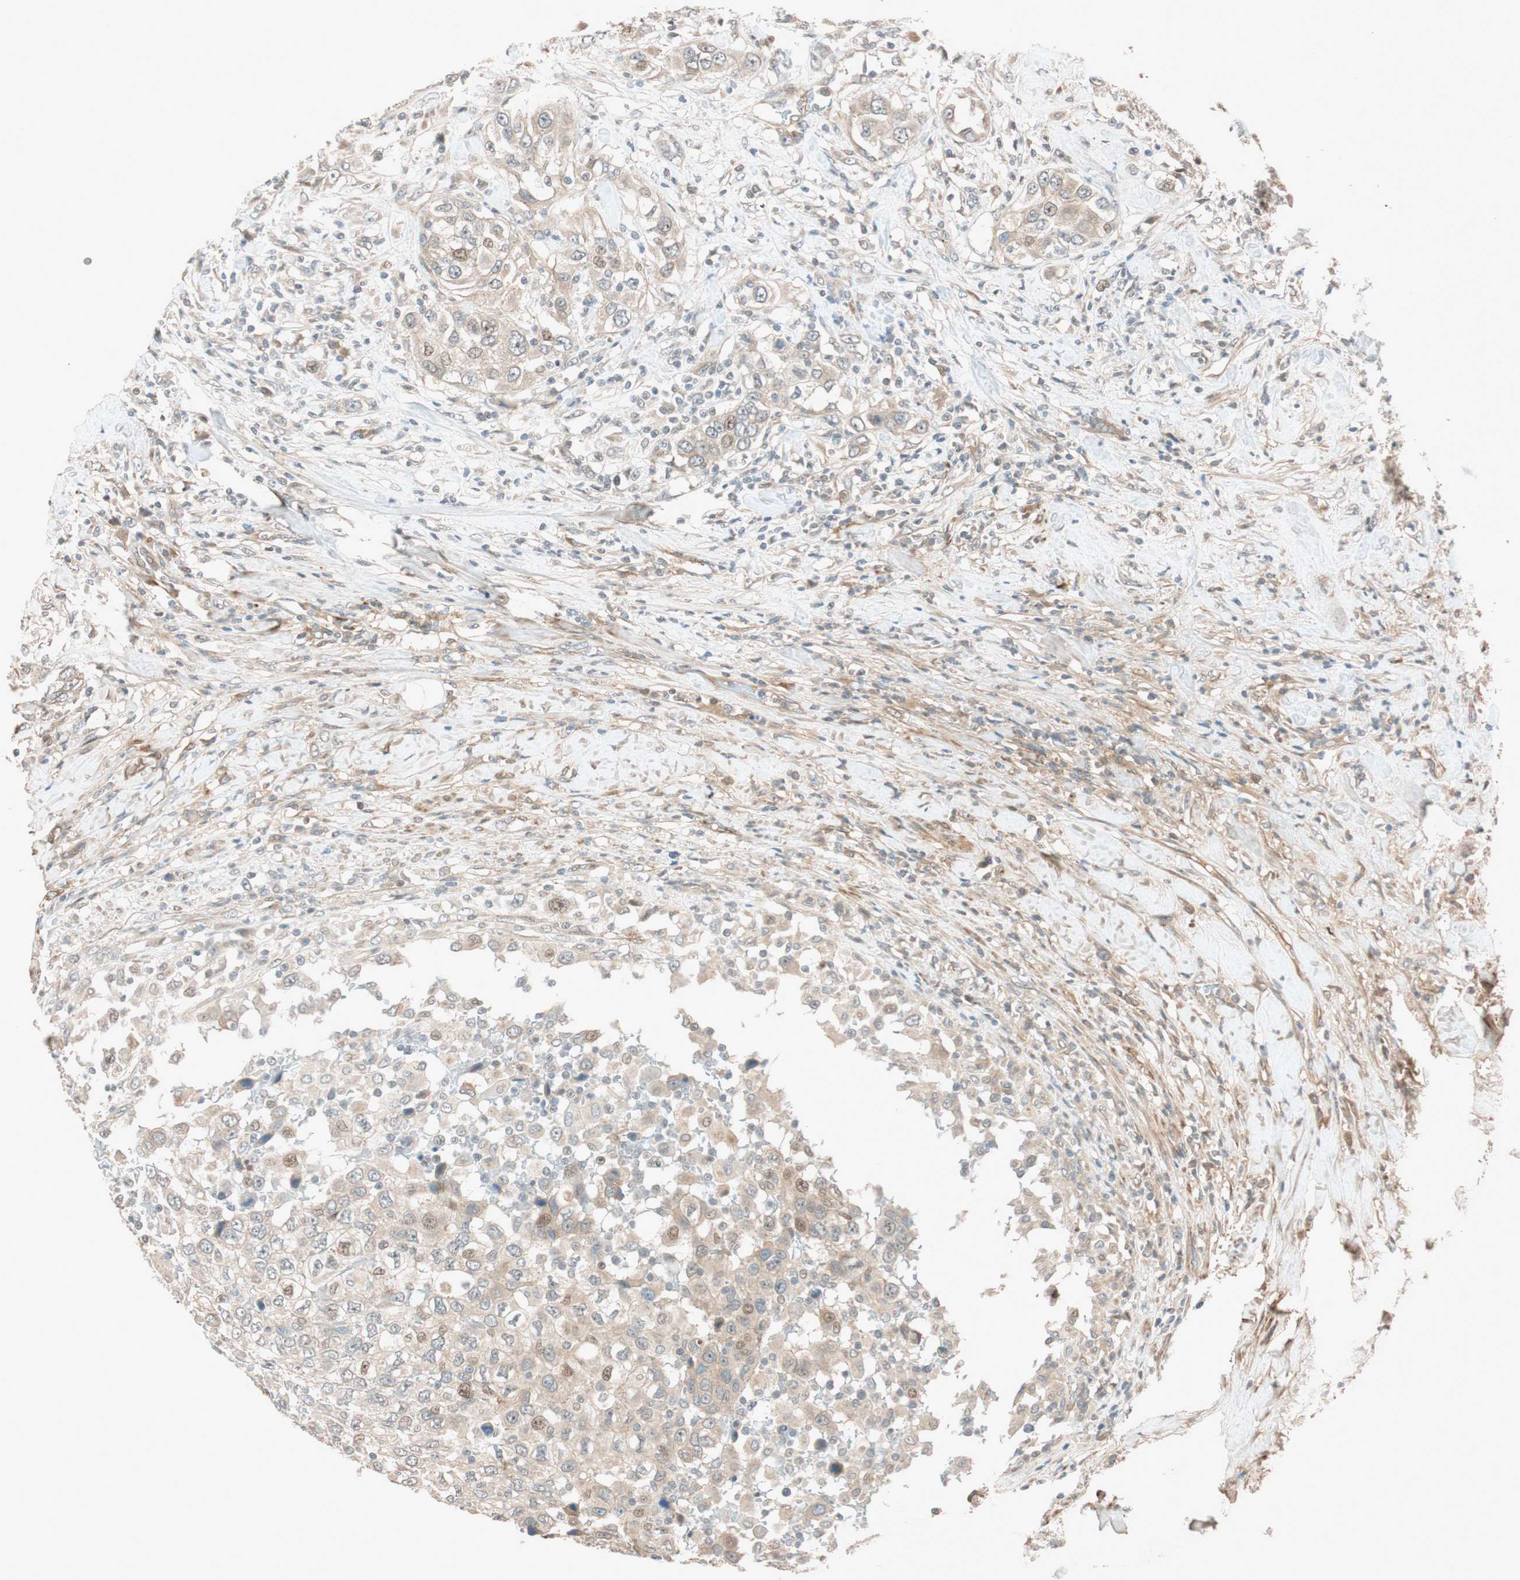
{"staining": {"intensity": "weak", "quantity": ">75%", "location": "cytoplasmic/membranous,nuclear"}, "tissue": "urothelial cancer", "cell_type": "Tumor cells", "image_type": "cancer", "snomed": [{"axis": "morphology", "description": "Urothelial carcinoma, High grade"}, {"axis": "topography", "description": "Urinary bladder"}], "caption": "This photomicrograph demonstrates immunohistochemistry (IHC) staining of high-grade urothelial carcinoma, with low weak cytoplasmic/membranous and nuclear staining in approximately >75% of tumor cells.", "gene": "EPHA6", "patient": {"sex": "female", "age": 80}}